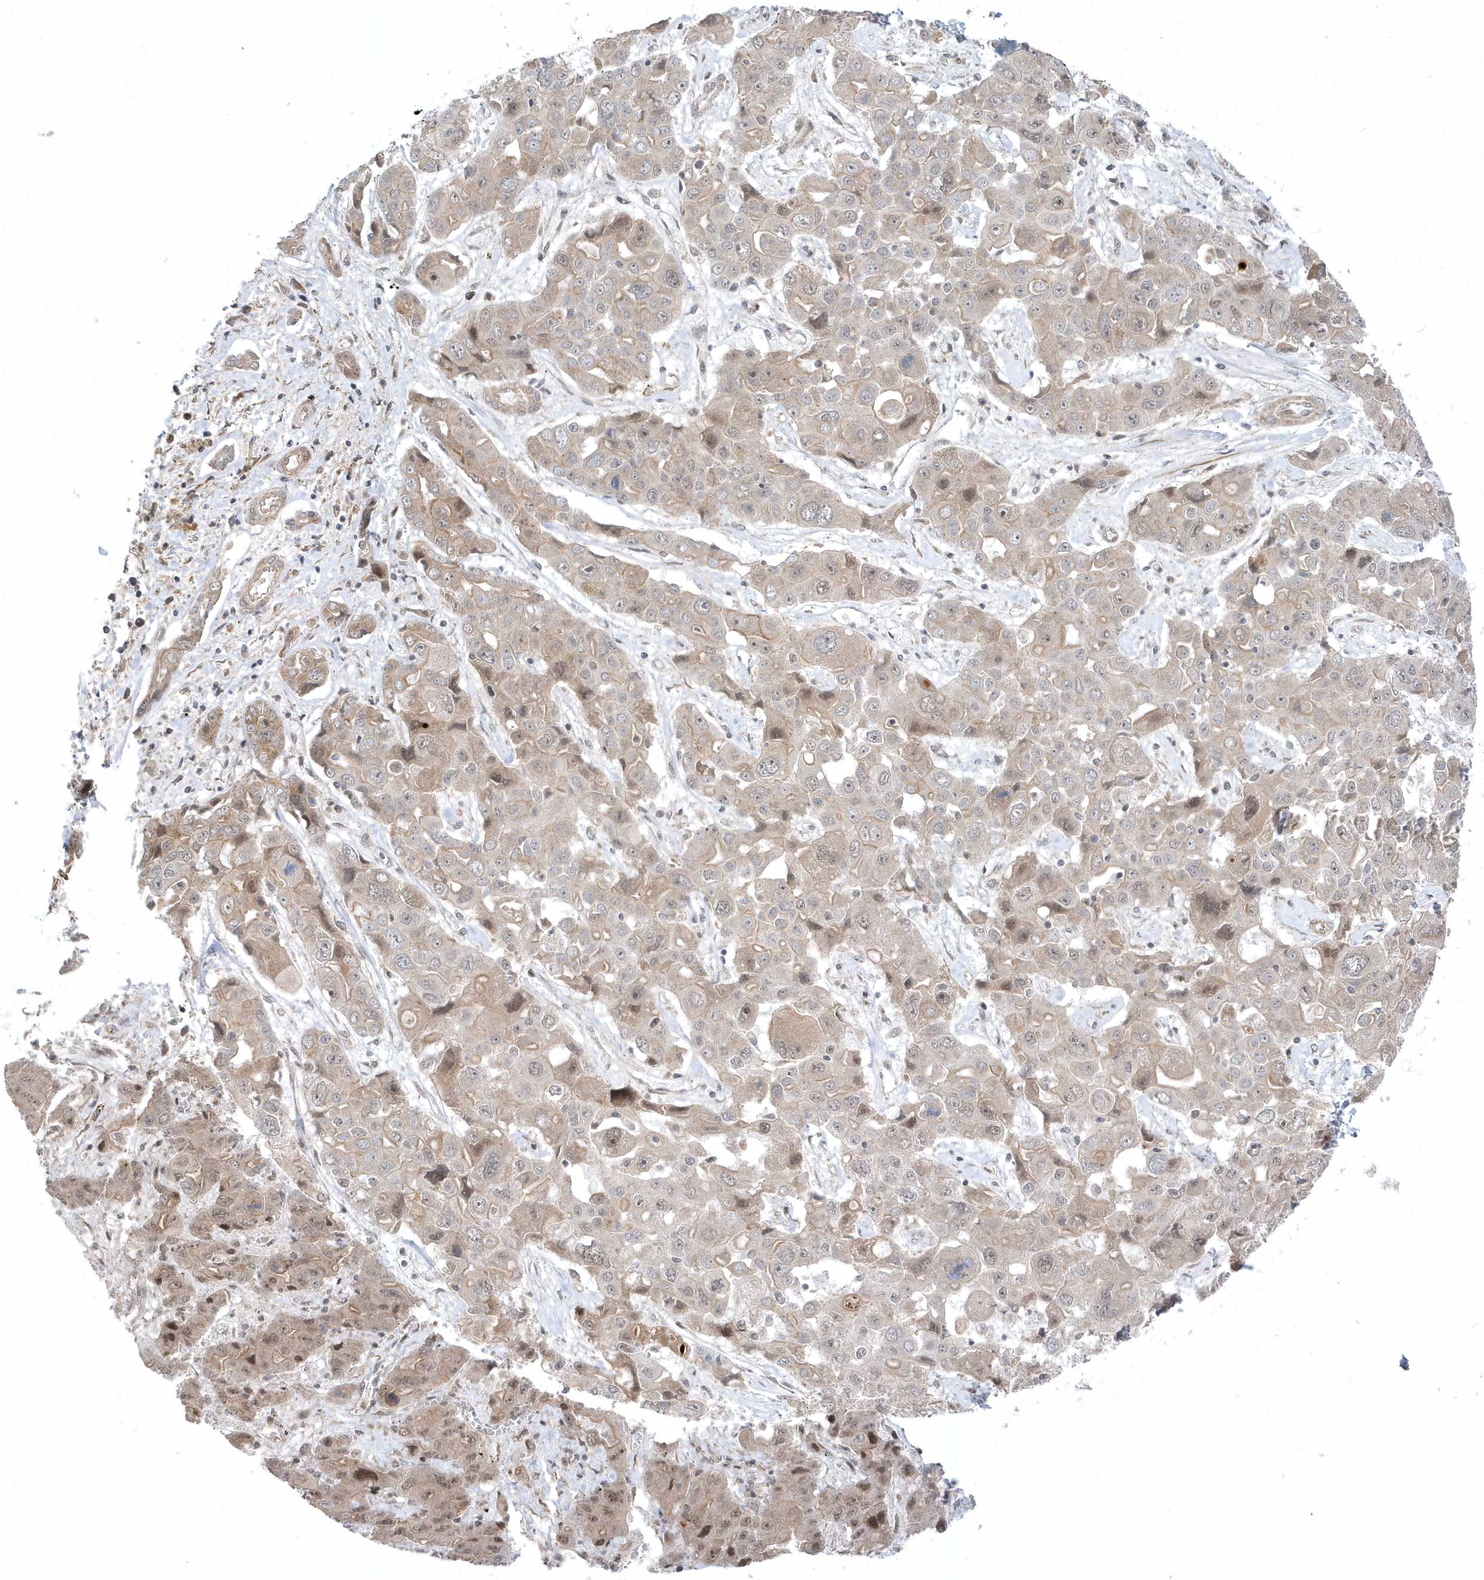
{"staining": {"intensity": "weak", "quantity": "25%-75%", "location": "cytoplasmic/membranous,nuclear"}, "tissue": "liver cancer", "cell_type": "Tumor cells", "image_type": "cancer", "snomed": [{"axis": "morphology", "description": "Cholangiocarcinoma"}, {"axis": "topography", "description": "Liver"}], "caption": "Liver cancer (cholangiocarcinoma) tissue shows weak cytoplasmic/membranous and nuclear expression in about 25%-75% of tumor cells, visualized by immunohistochemistry. (IHC, brightfield microscopy, high magnification).", "gene": "MXI1", "patient": {"sex": "male", "age": 67}}